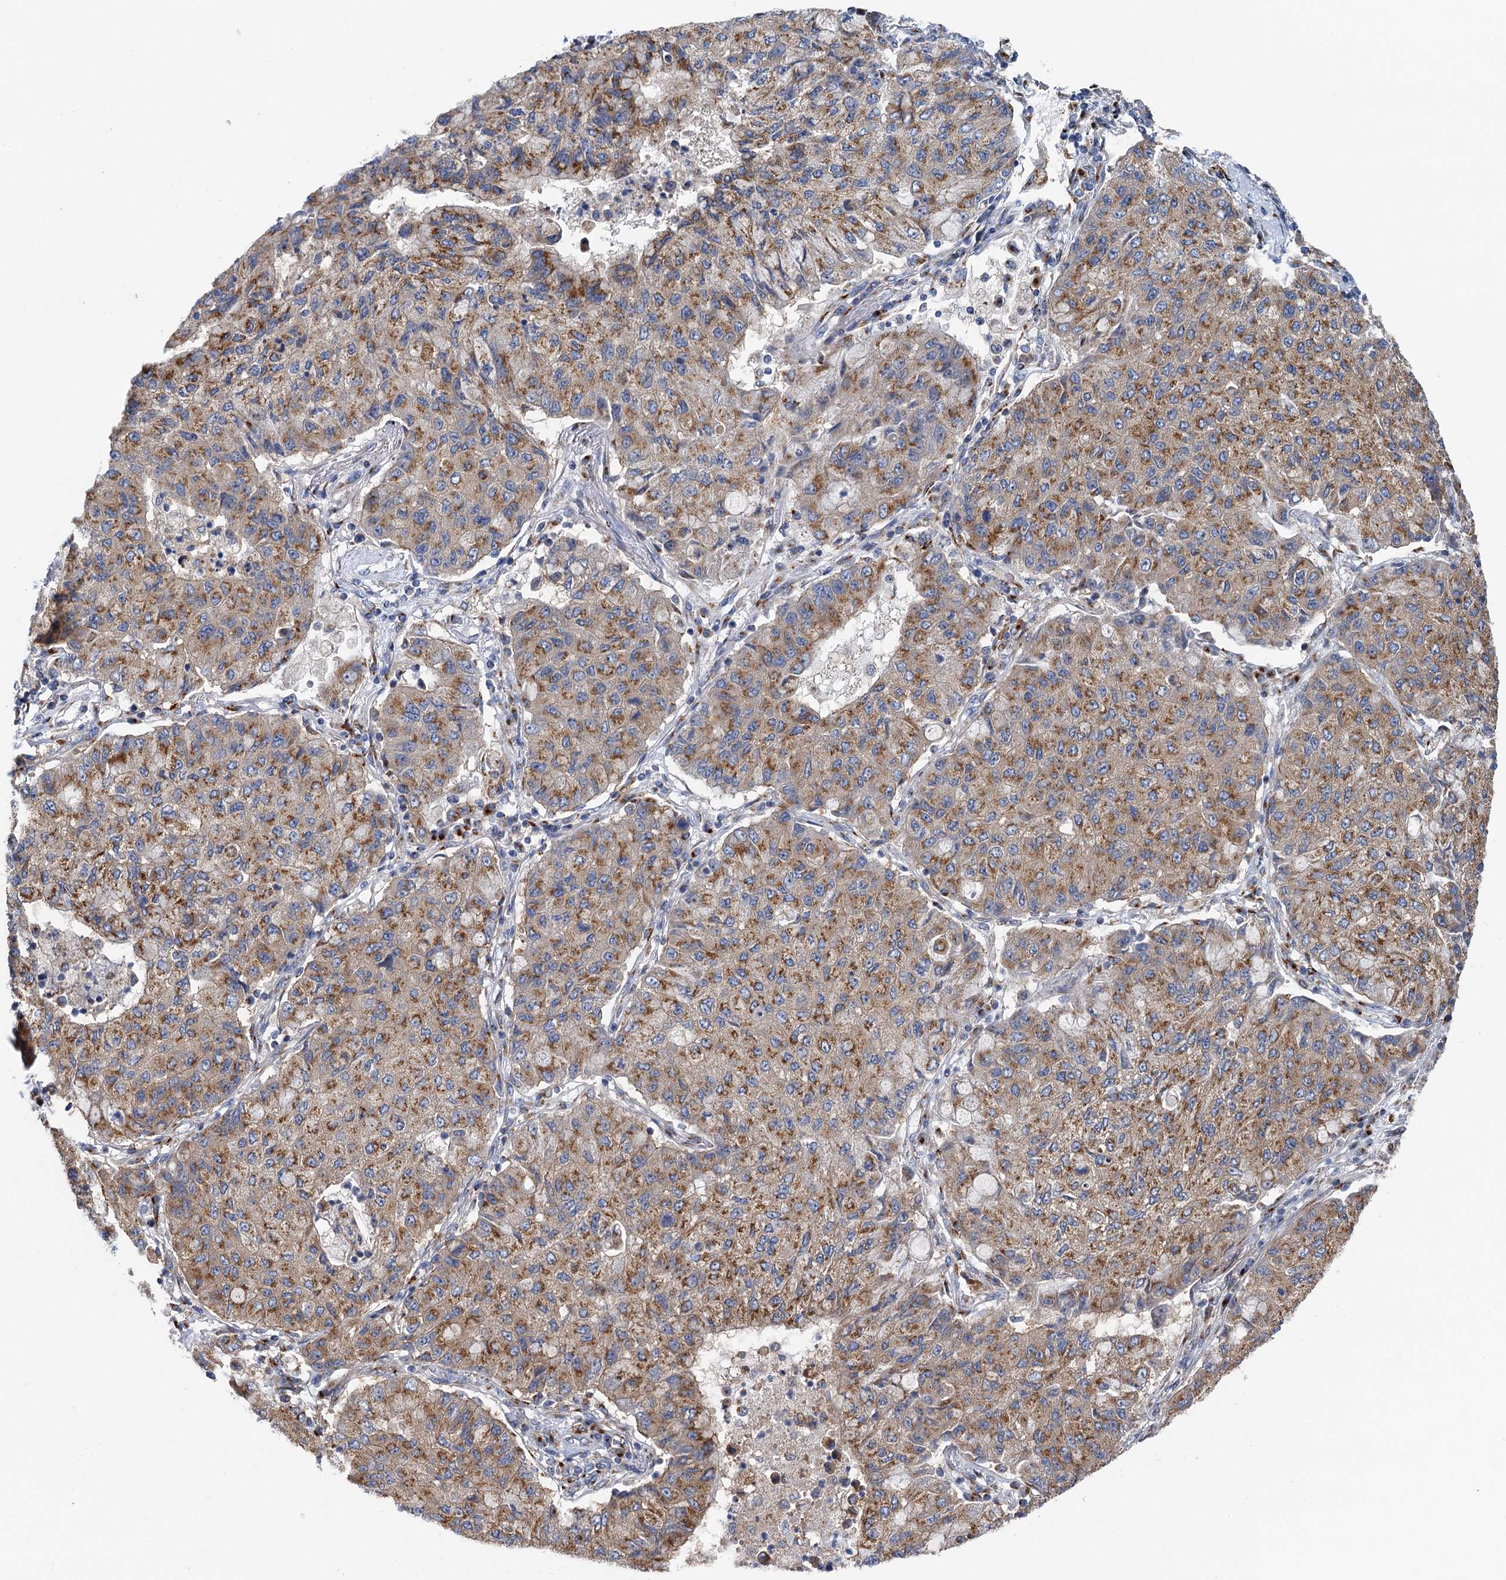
{"staining": {"intensity": "moderate", "quantity": ">75%", "location": "cytoplasmic/membranous"}, "tissue": "lung cancer", "cell_type": "Tumor cells", "image_type": "cancer", "snomed": [{"axis": "morphology", "description": "Squamous cell carcinoma, NOS"}, {"axis": "topography", "description": "Lung"}], "caption": "Immunohistochemistry (IHC) photomicrograph of neoplastic tissue: lung squamous cell carcinoma stained using immunohistochemistry demonstrates medium levels of moderate protein expression localized specifically in the cytoplasmic/membranous of tumor cells, appearing as a cytoplasmic/membranous brown color.", "gene": "BET1L", "patient": {"sex": "male", "age": 74}}